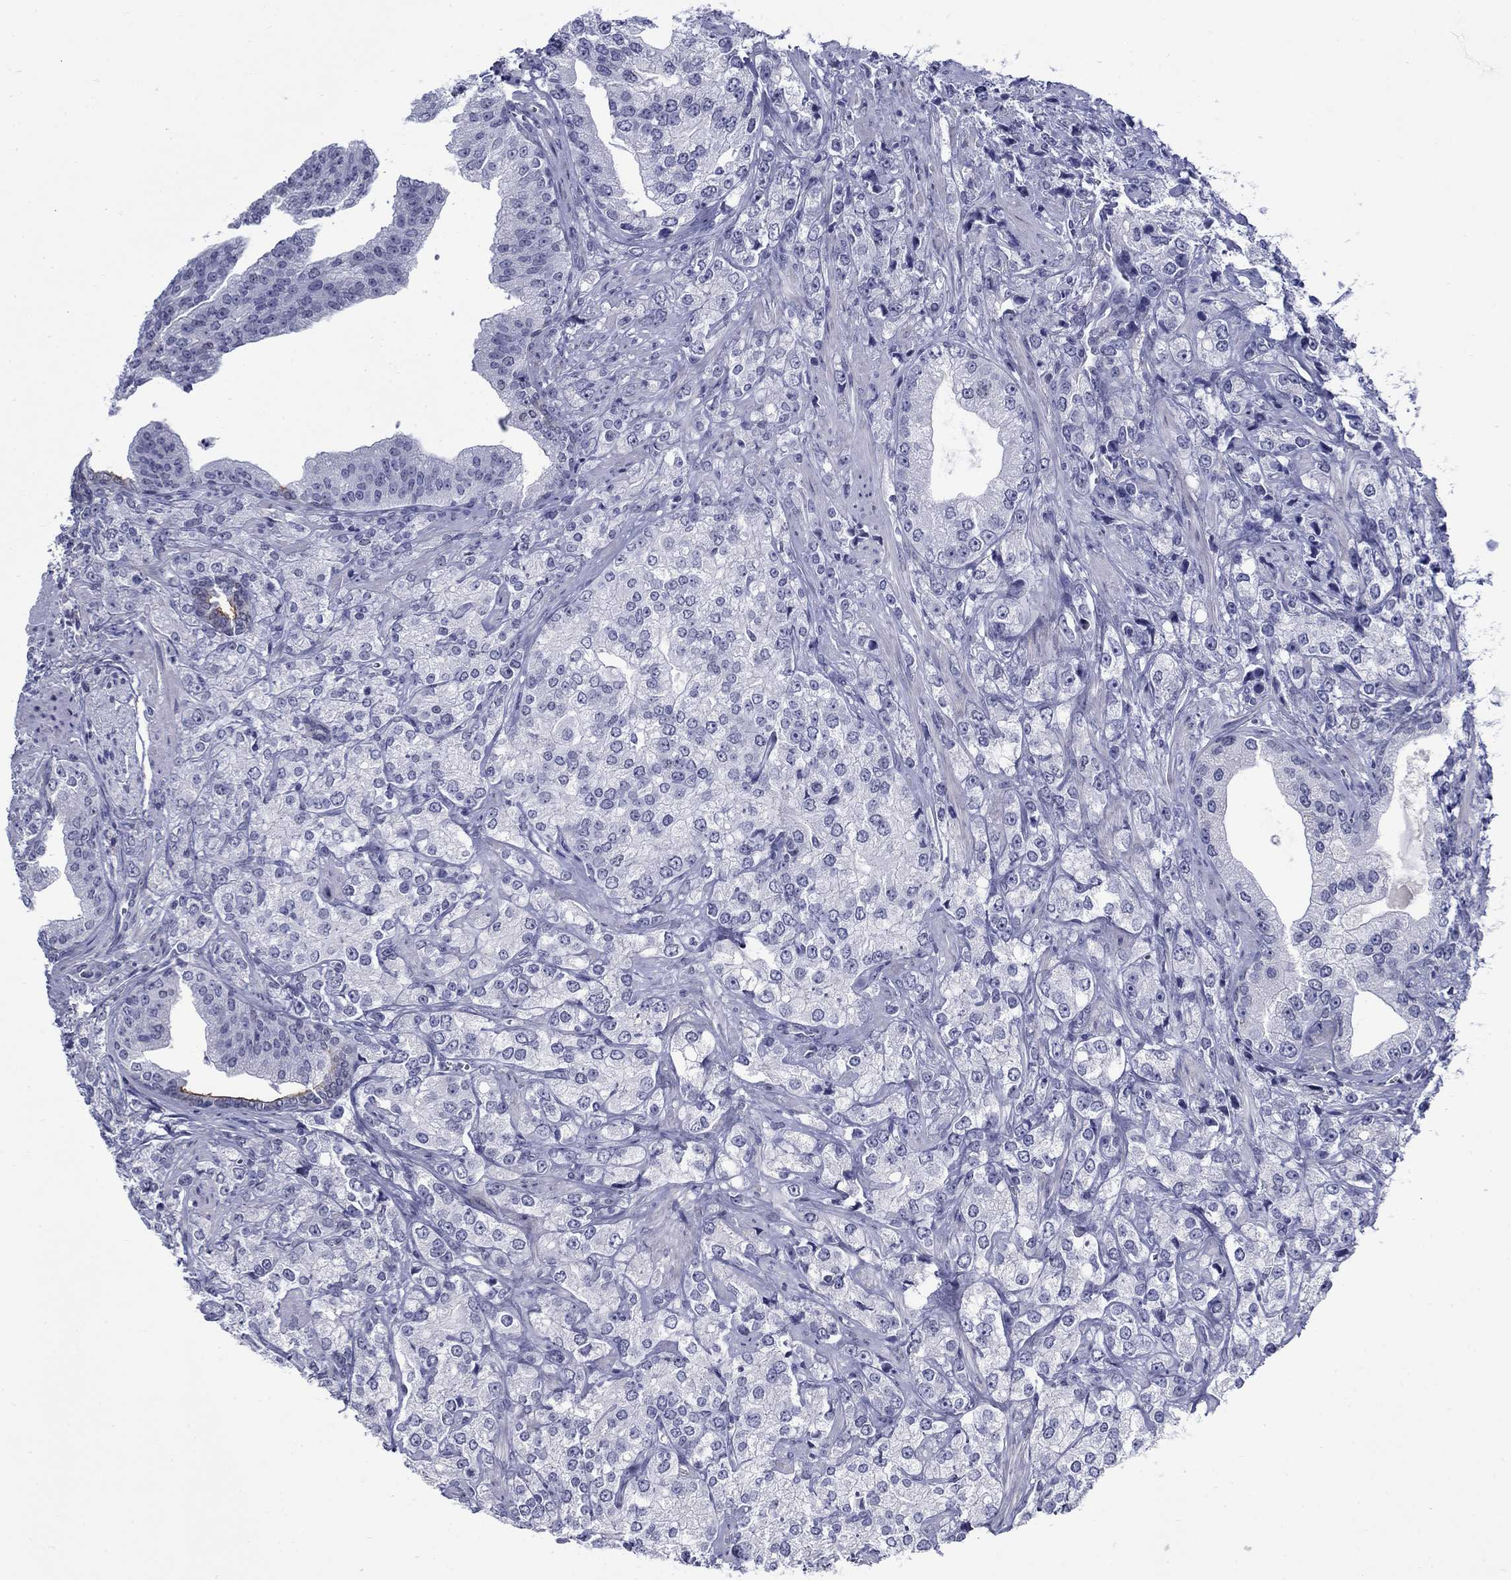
{"staining": {"intensity": "negative", "quantity": "none", "location": "none"}, "tissue": "prostate cancer", "cell_type": "Tumor cells", "image_type": "cancer", "snomed": [{"axis": "morphology", "description": "Adenocarcinoma, NOS"}, {"axis": "topography", "description": "Prostate and seminal vesicle, NOS"}, {"axis": "topography", "description": "Prostate"}], "caption": "IHC of human prostate adenocarcinoma shows no staining in tumor cells.", "gene": "C4orf19", "patient": {"sex": "male", "age": 68}}